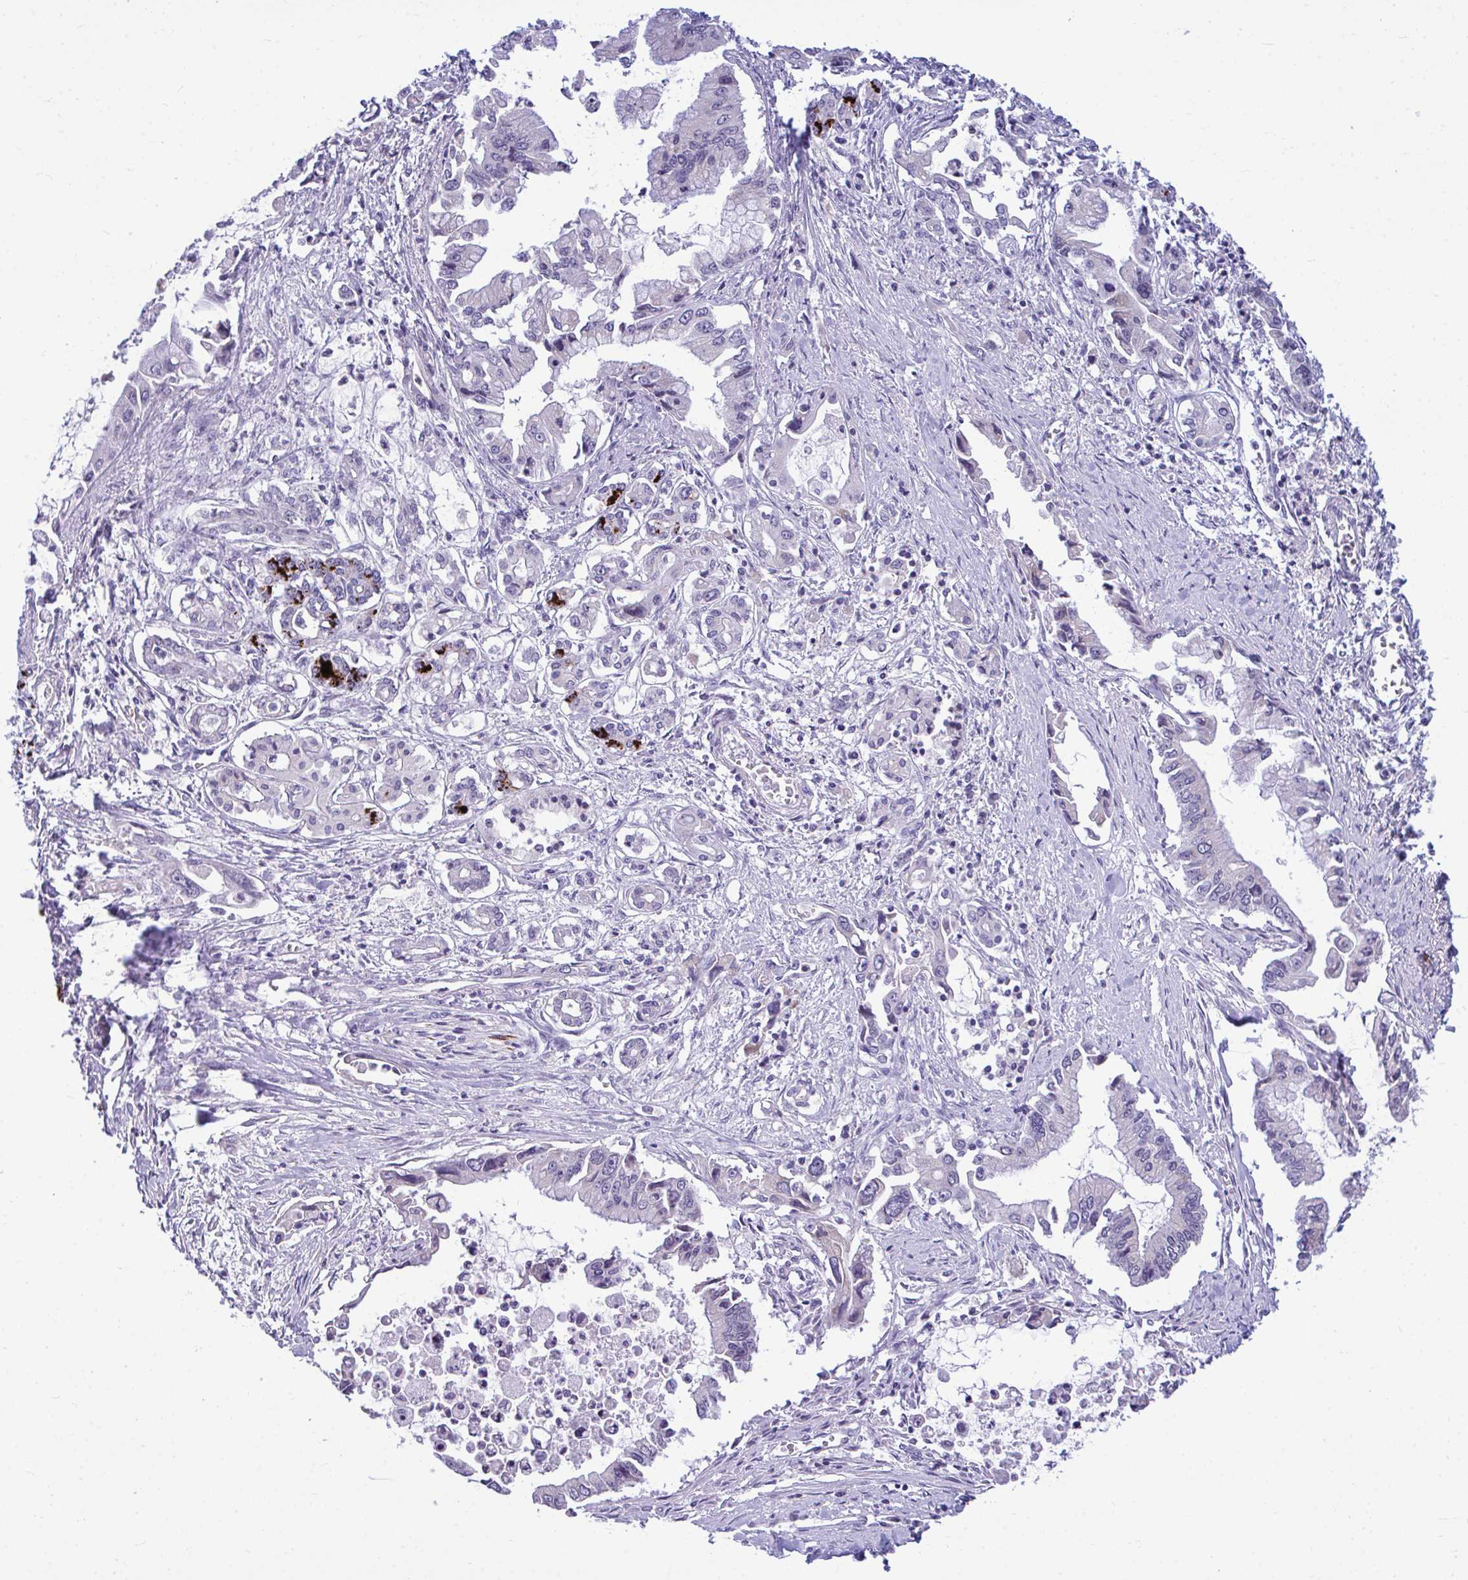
{"staining": {"intensity": "negative", "quantity": "none", "location": "none"}, "tissue": "pancreatic cancer", "cell_type": "Tumor cells", "image_type": "cancer", "snomed": [{"axis": "morphology", "description": "Adenocarcinoma, NOS"}, {"axis": "topography", "description": "Pancreas"}], "caption": "Micrograph shows no significant protein positivity in tumor cells of pancreatic cancer (adenocarcinoma). (DAB (3,3'-diaminobenzidine) IHC with hematoxylin counter stain).", "gene": "PIGK", "patient": {"sex": "male", "age": 84}}